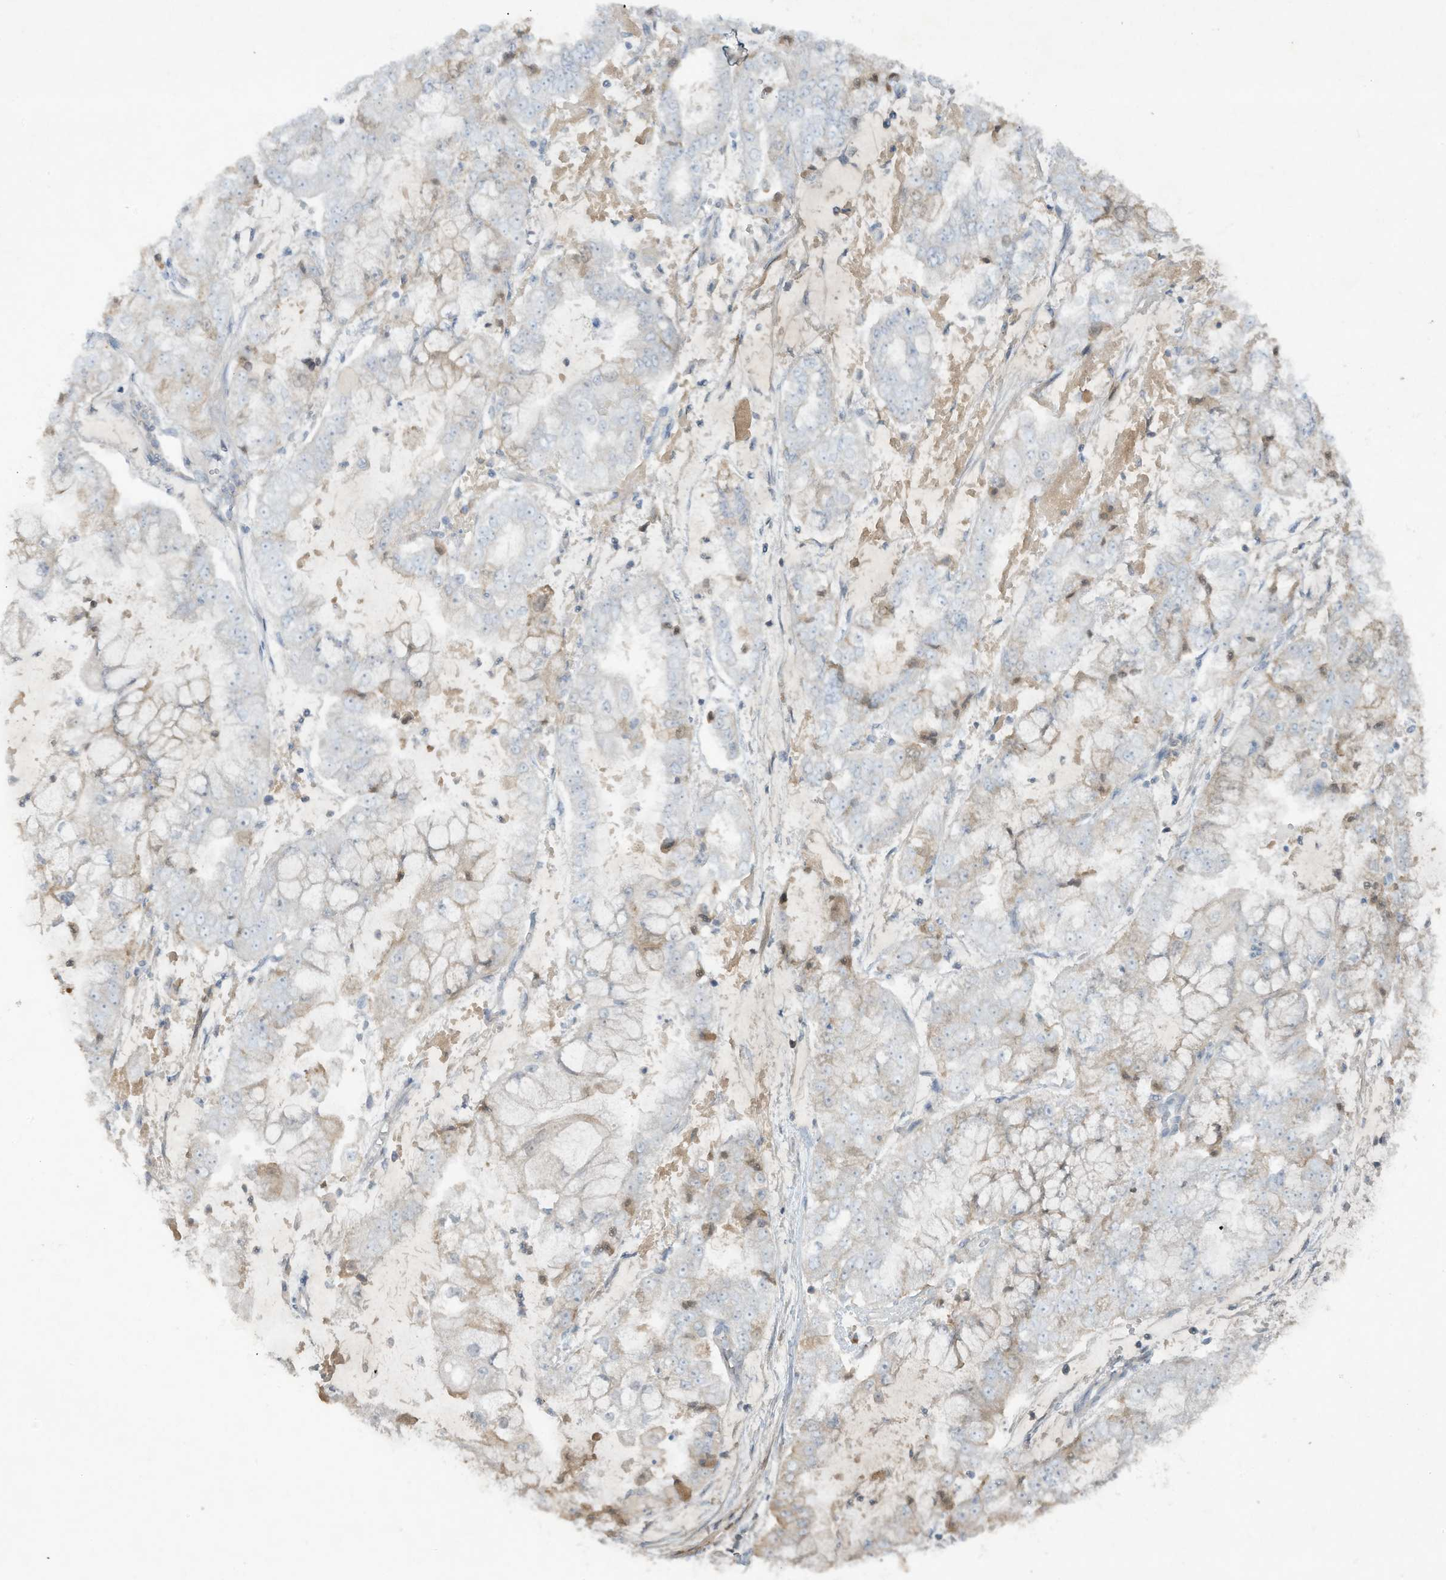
{"staining": {"intensity": "negative", "quantity": "none", "location": "none"}, "tissue": "stomach cancer", "cell_type": "Tumor cells", "image_type": "cancer", "snomed": [{"axis": "morphology", "description": "Adenocarcinoma, NOS"}, {"axis": "topography", "description": "Stomach"}], "caption": "Tumor cells show no significant protein positivity in adenocarcinoma (stomach).", "gene": "FETUB", "patient": {"sex": "male", "age": 76}}